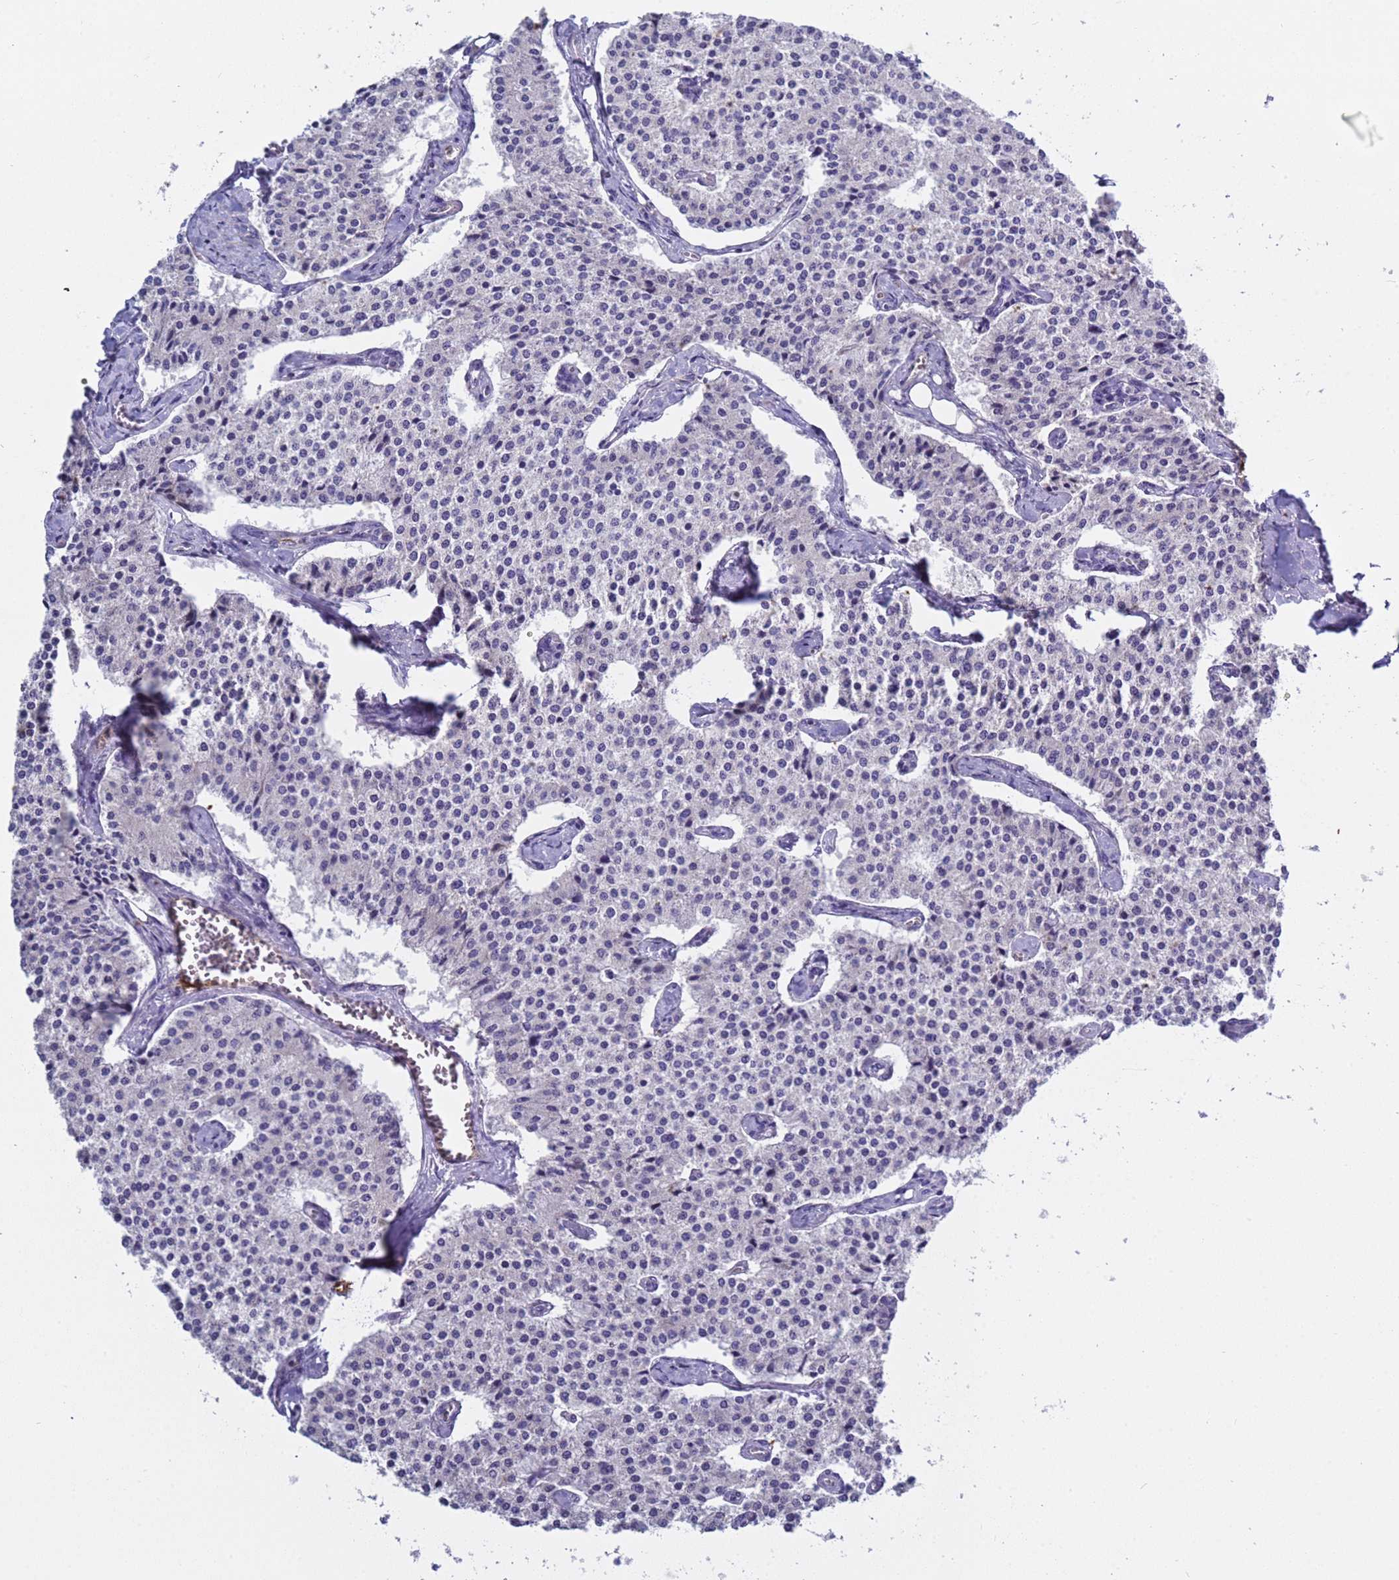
{"staining": {"intensity": "negative", "quantity": "none", "location": "none"}, "tissue": "carcinoid", "cell_type": "Tumor cells", "image_type": "cancer", "snomed": [{"axis": "morphology", "description": "Carcinoid, malignant, NOS"}, {"axis": "topography", "description": "Colon"}], "caption": "Tumor cells show no significant protein staining in malignant carcinoid.", "gene": "C4orf46", "patient": {"sex": "female", "age": 52}}